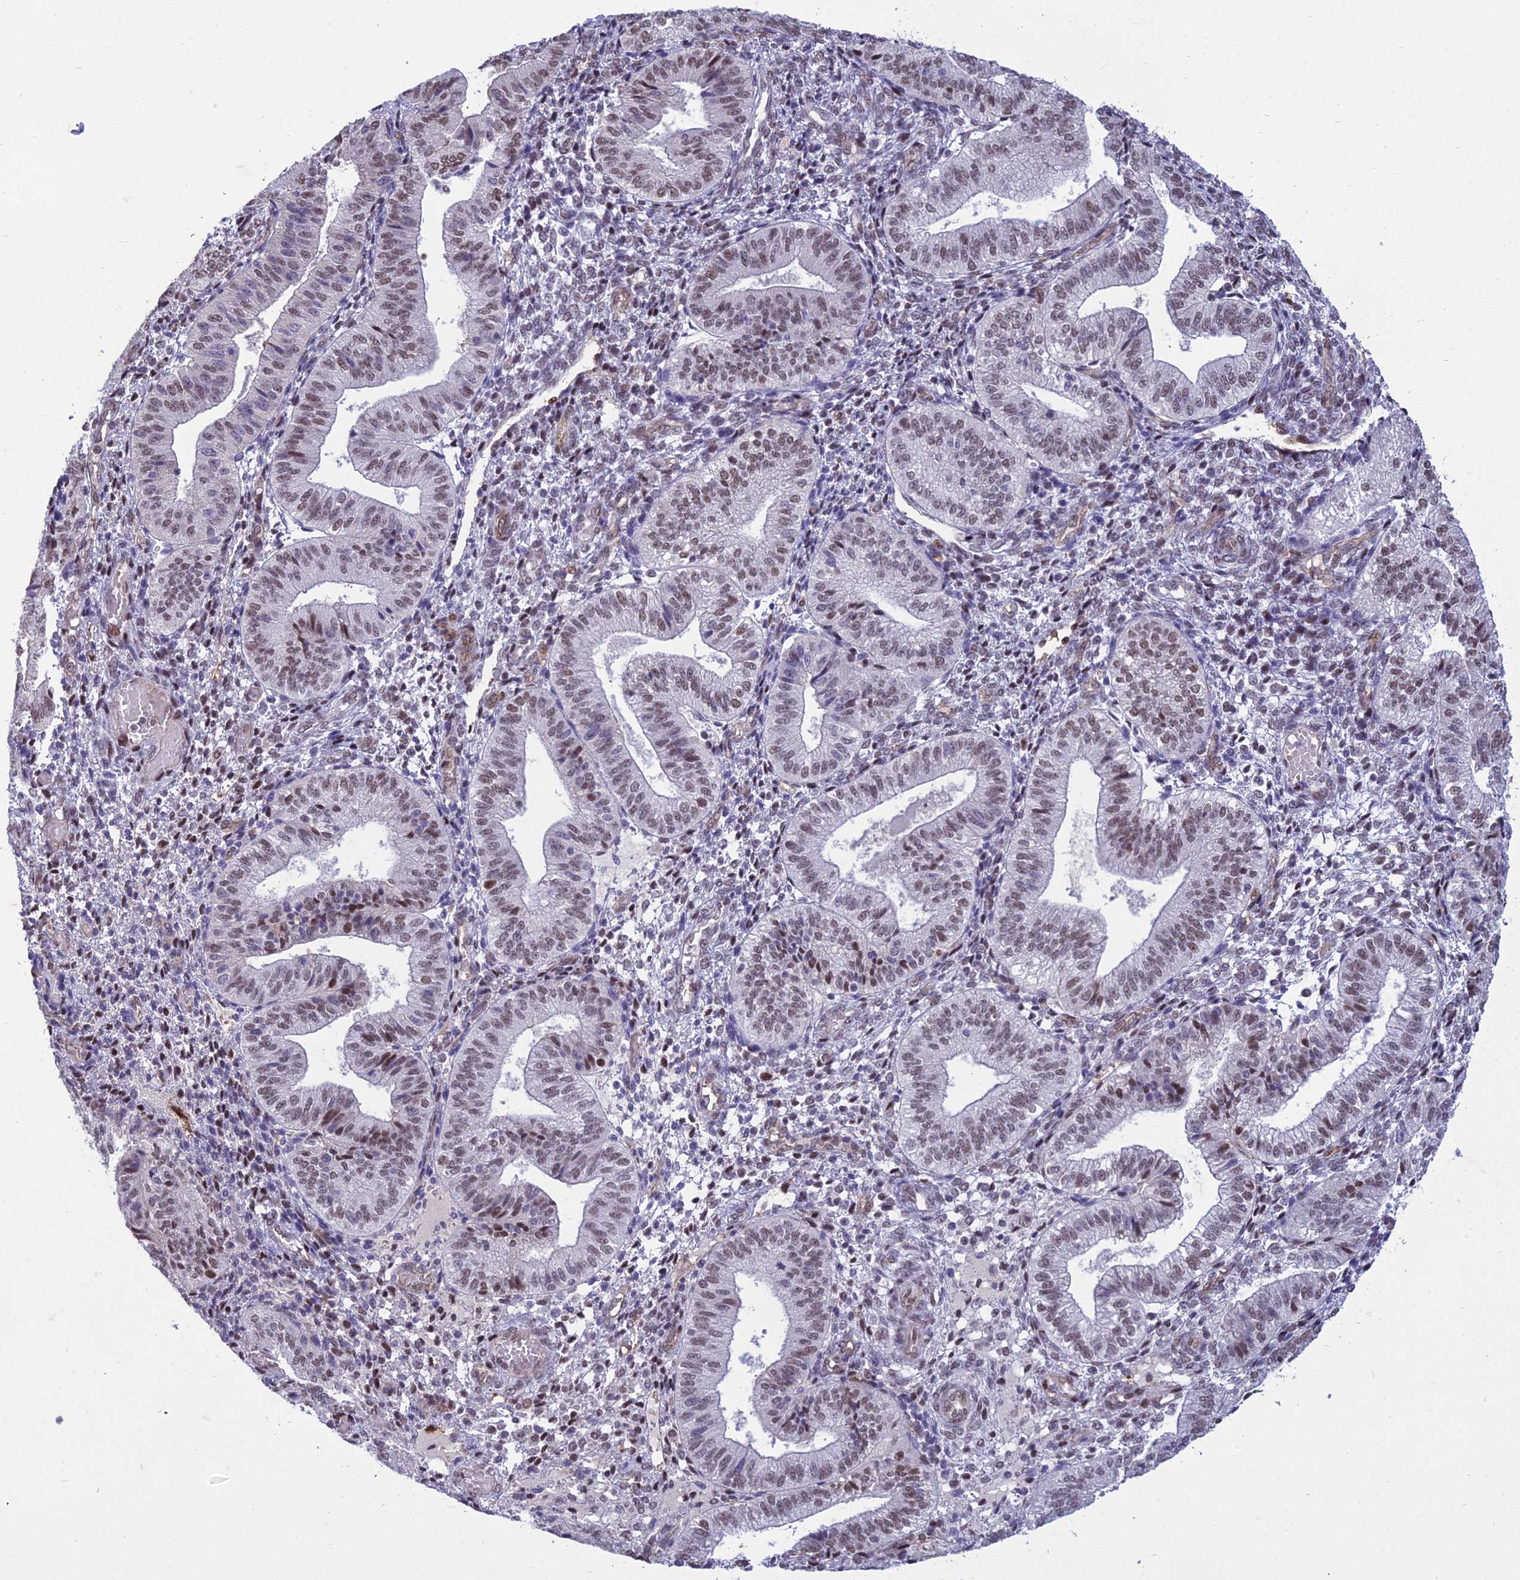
{"staining": {"intensity": "weak", "quantity": "<25%", "location": "nuclear"}, "tissue": "endometrium", "cell_type": "Cells in endometrial stroma", "image_type": "normal", "snomed": [{"axis": "morphology", "description": "Normal tissue, NOS"}, {"axis": "topography", "description": "Endometrium"}], "caption": "Immunohistochemistry (IHC) image of unremarkable endometrium stained for a protein (brown), which reveals no expression in cells in endometrial stroma.", "gene": "RANBP3", "patient": {"sex": "female", "age": 34}}